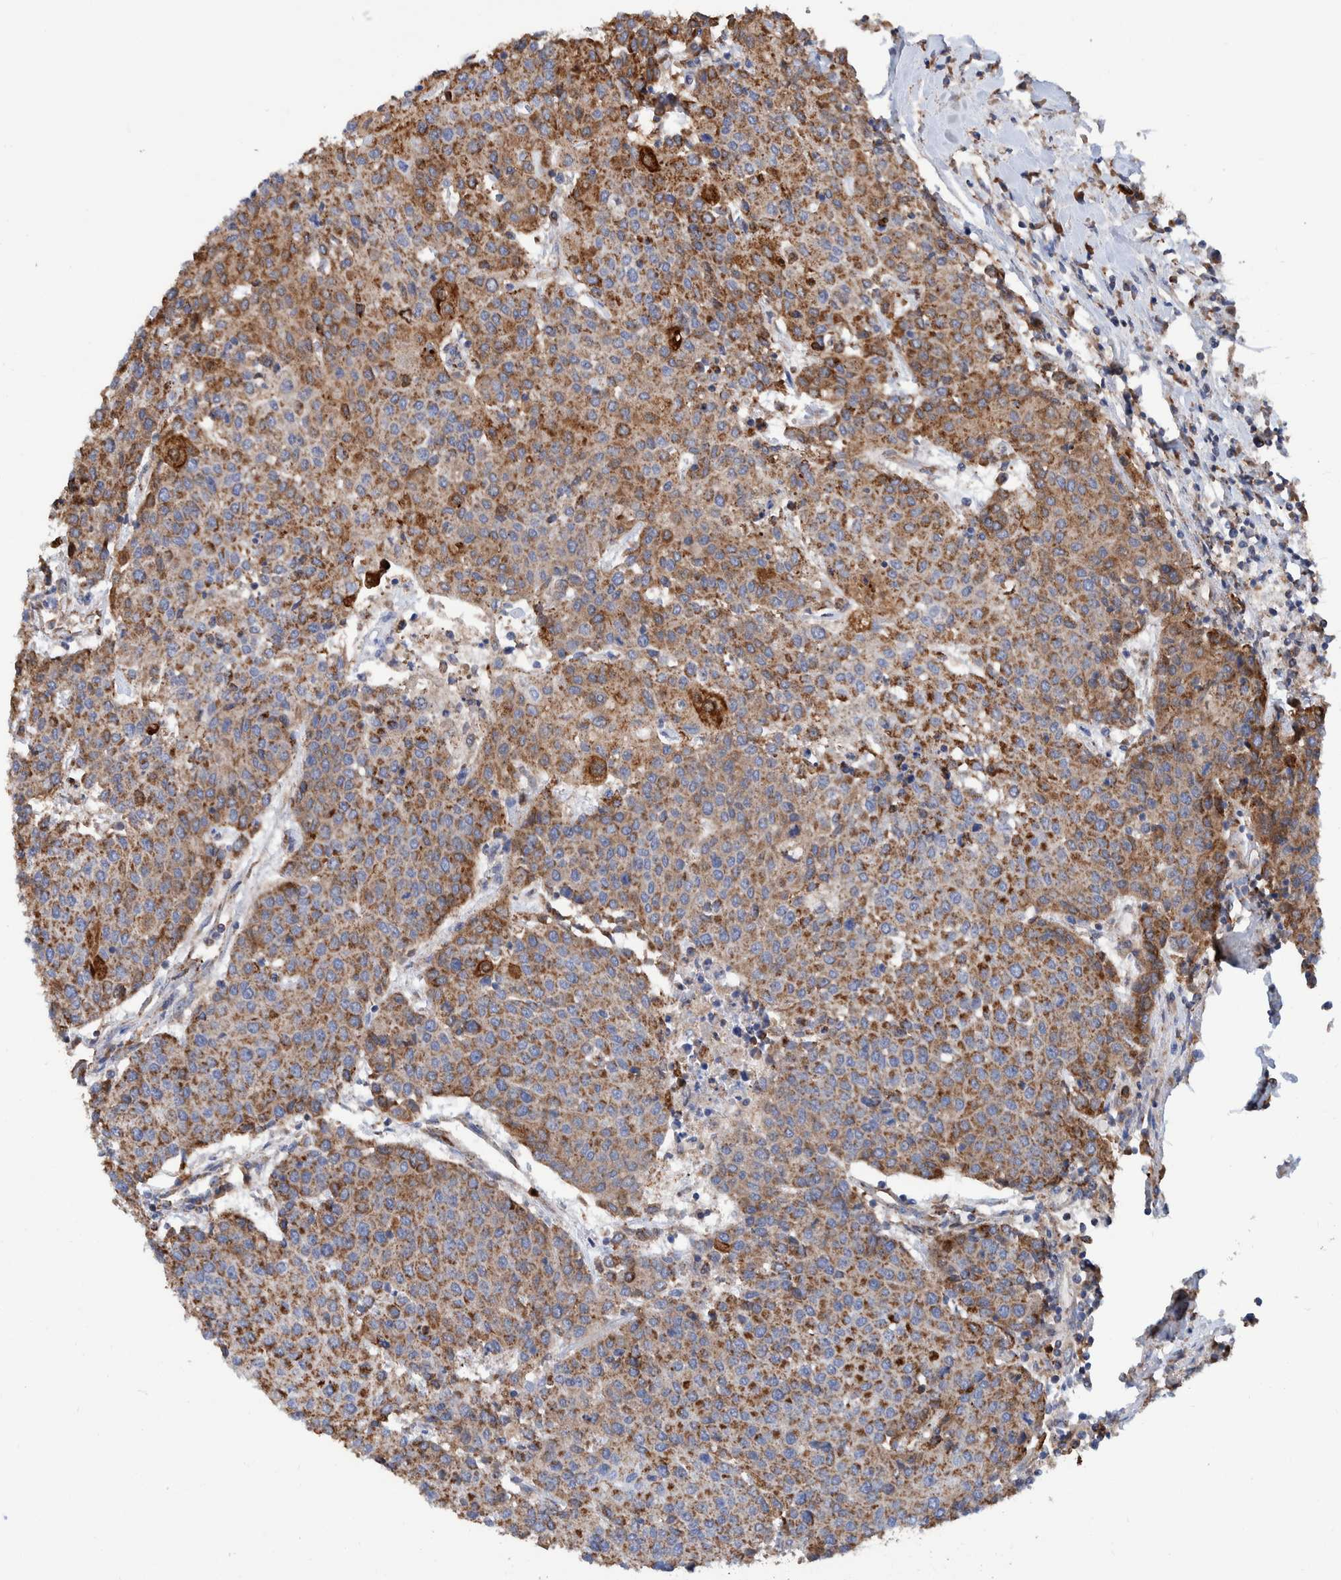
{"staining": {"intensity": "moderate", "quantity": ">75%", "location": "cytoplasmic/membranous"}, "tissue": "urothelial cancer", "cell_type": "Tumor cells", "image_type": "cancer", "snomed": [{"axis": "morphology", "description": "Urothelial carcinoma, High grade"}, {"axis": "topography", "description": "Urinary bladder"}], "caption": "Protein staining demonstrates moderate cytoplasmic/membranous positivity in about >75% of tumor cells in high-grade urothelial carcinoma. (Stains: DAB (3,3'-diaminobenzidine) in brown, nuclei in blue, Microscopy: brightfield microscopy at high magnification).", "gene": "DECR1", "patient": {"sex": "female", "age": 85}}